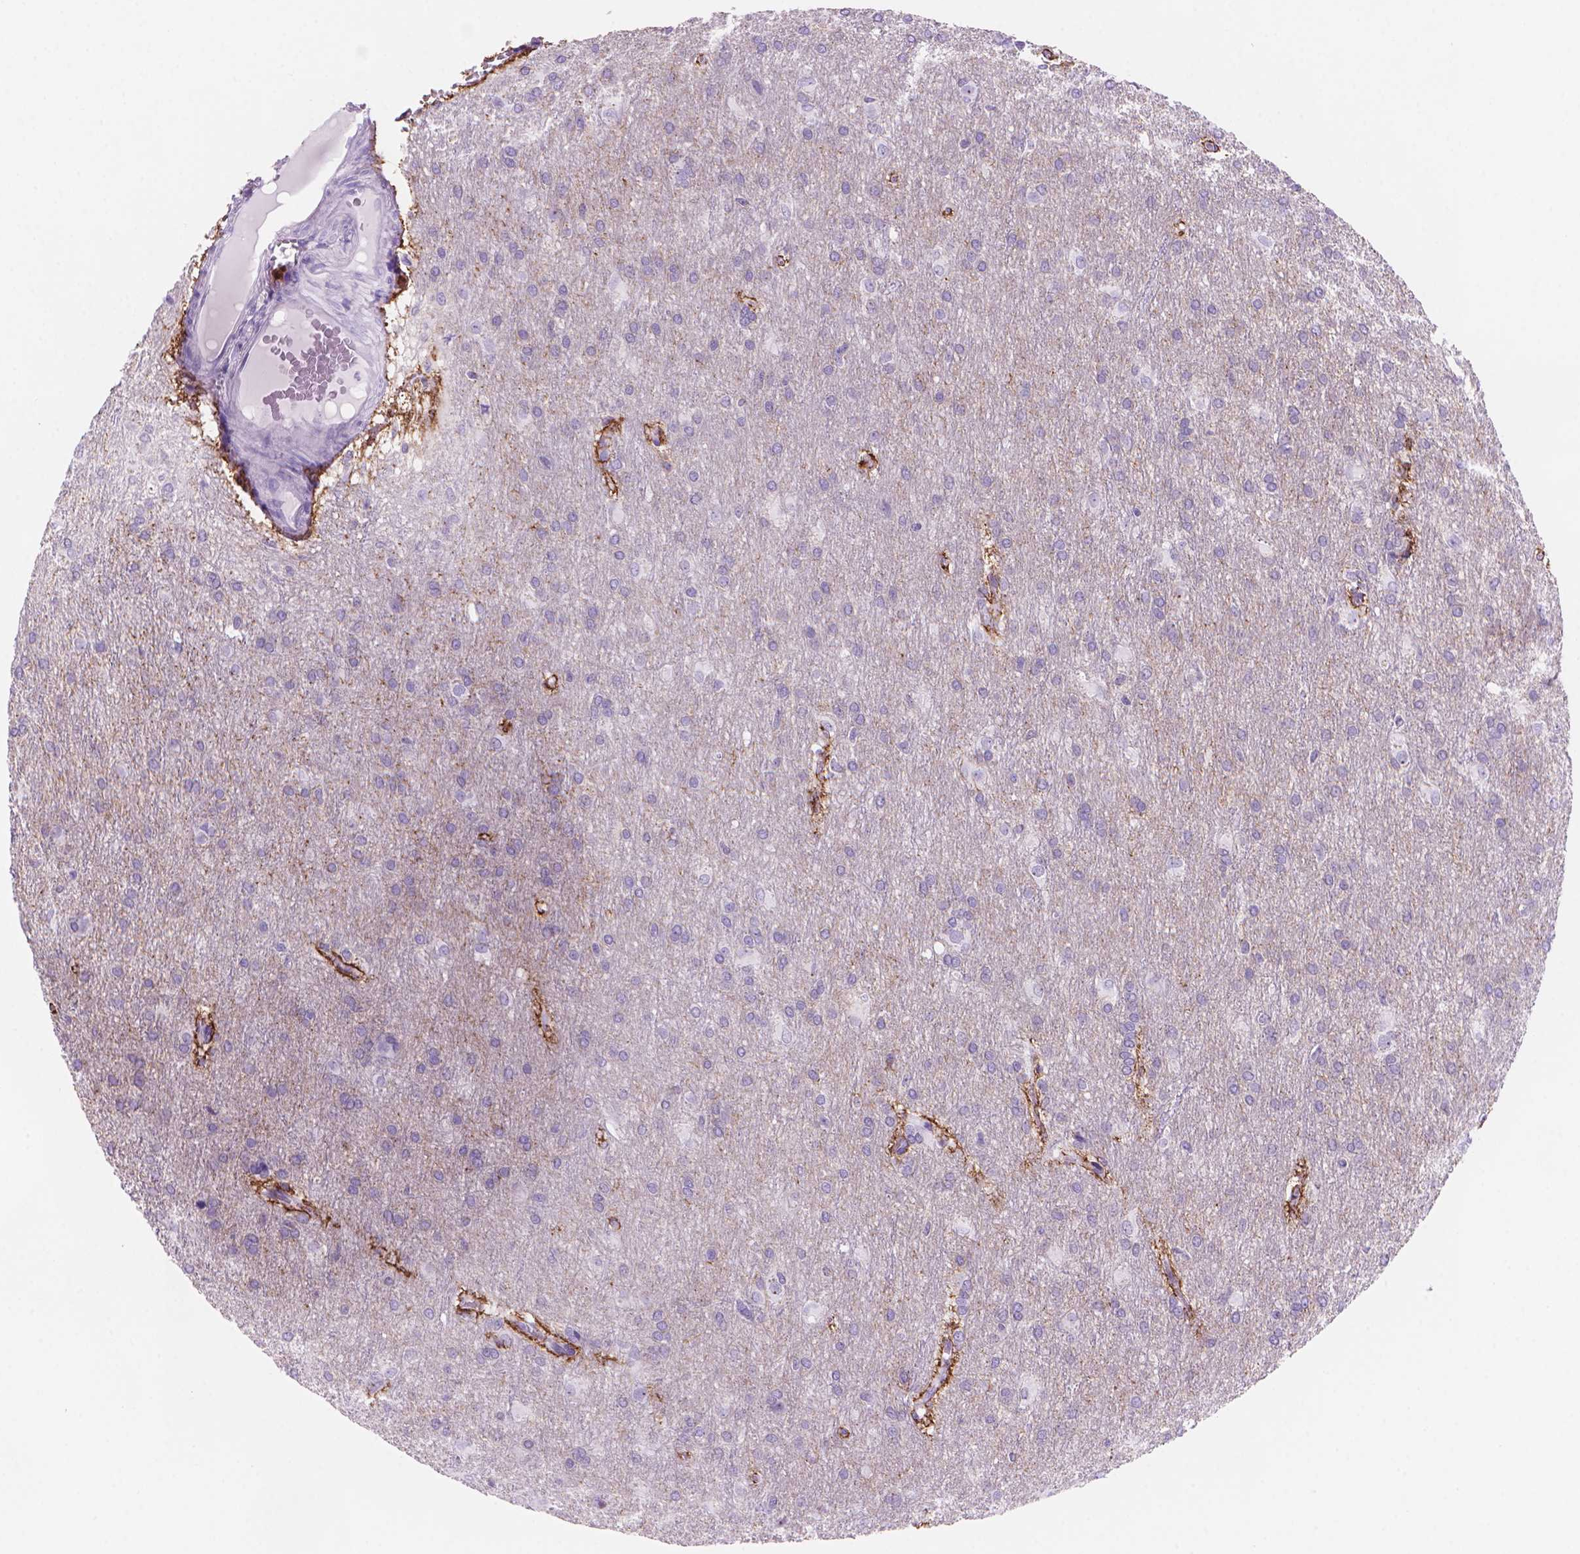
{"staining": {"intensity": "negative", "quantity": "none", "location": "none"}, "tissue": "glioma", "cell_type": "Tumor cells", "image_type": "cancer", "snomed": [{"axis": "morphology", "description": "Glioma, malignant, High grade"}, {"axis": "topography", "description": "Brain"}], "caption": "DAB (3,3'-diaminobenzidine) immunohistochemical staining of human glioma displays no significant staining in tumor cells.", "gene": "ENSG00000187186", "patient": {"sex": "male", "age": 68}}